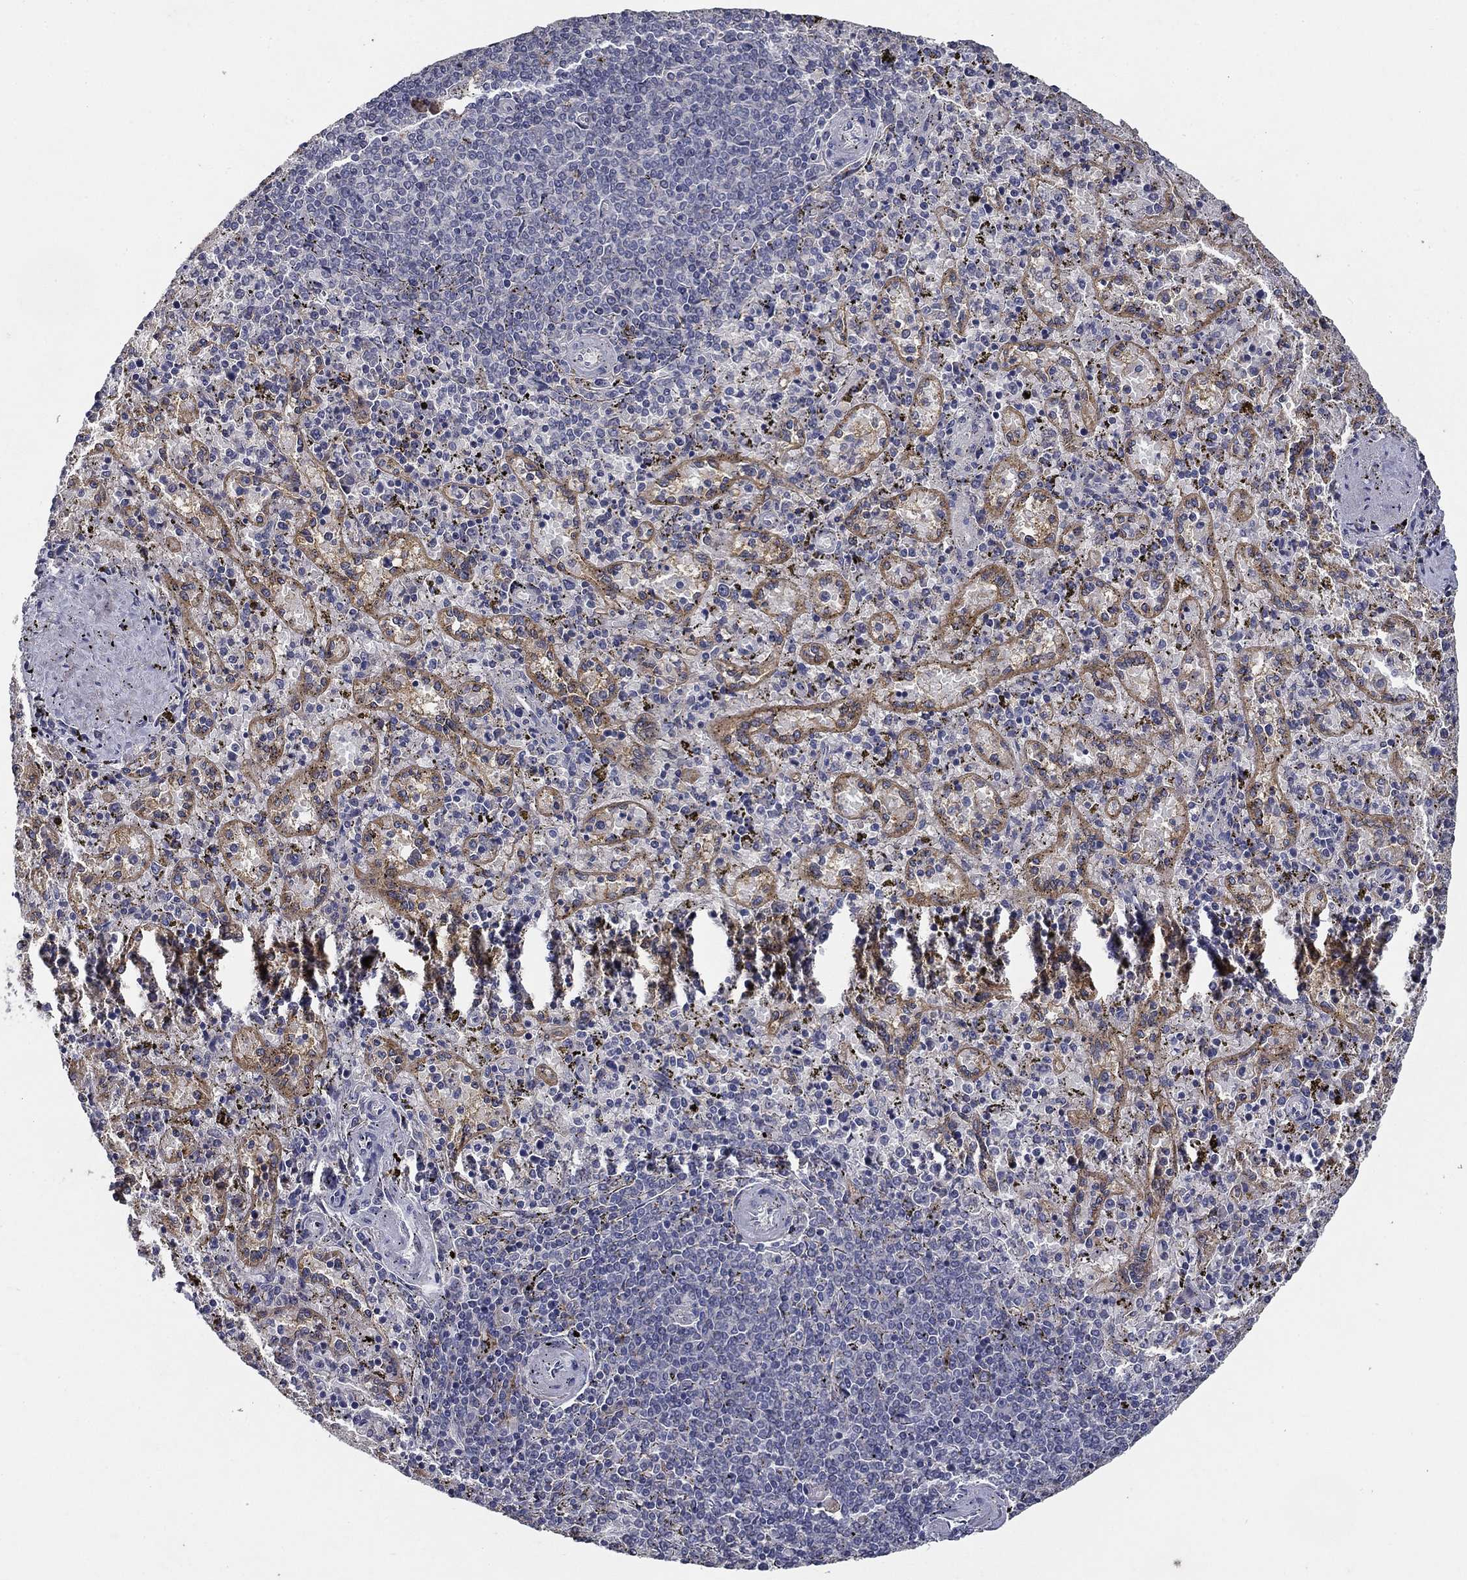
{"staining": {"intensity": "negative", "quantity": "none", "location": "none"}, "tissue": "spleen", "cell_type": "Cells in red pulp", "image_type": "normal", "snomed": [{"axis": "morphology", "description": "Normal tissue, NOS"}, {"axis": "topography", "description": "Spleen"}], "caption": "There is no significant expression in cells in red pulp of spleen. (DAB (3,3'-diaminobenzidine) immunohistochemistry, high magnification).", "gene": "CD274", "patient": {"sex": "female", "age": 50}}